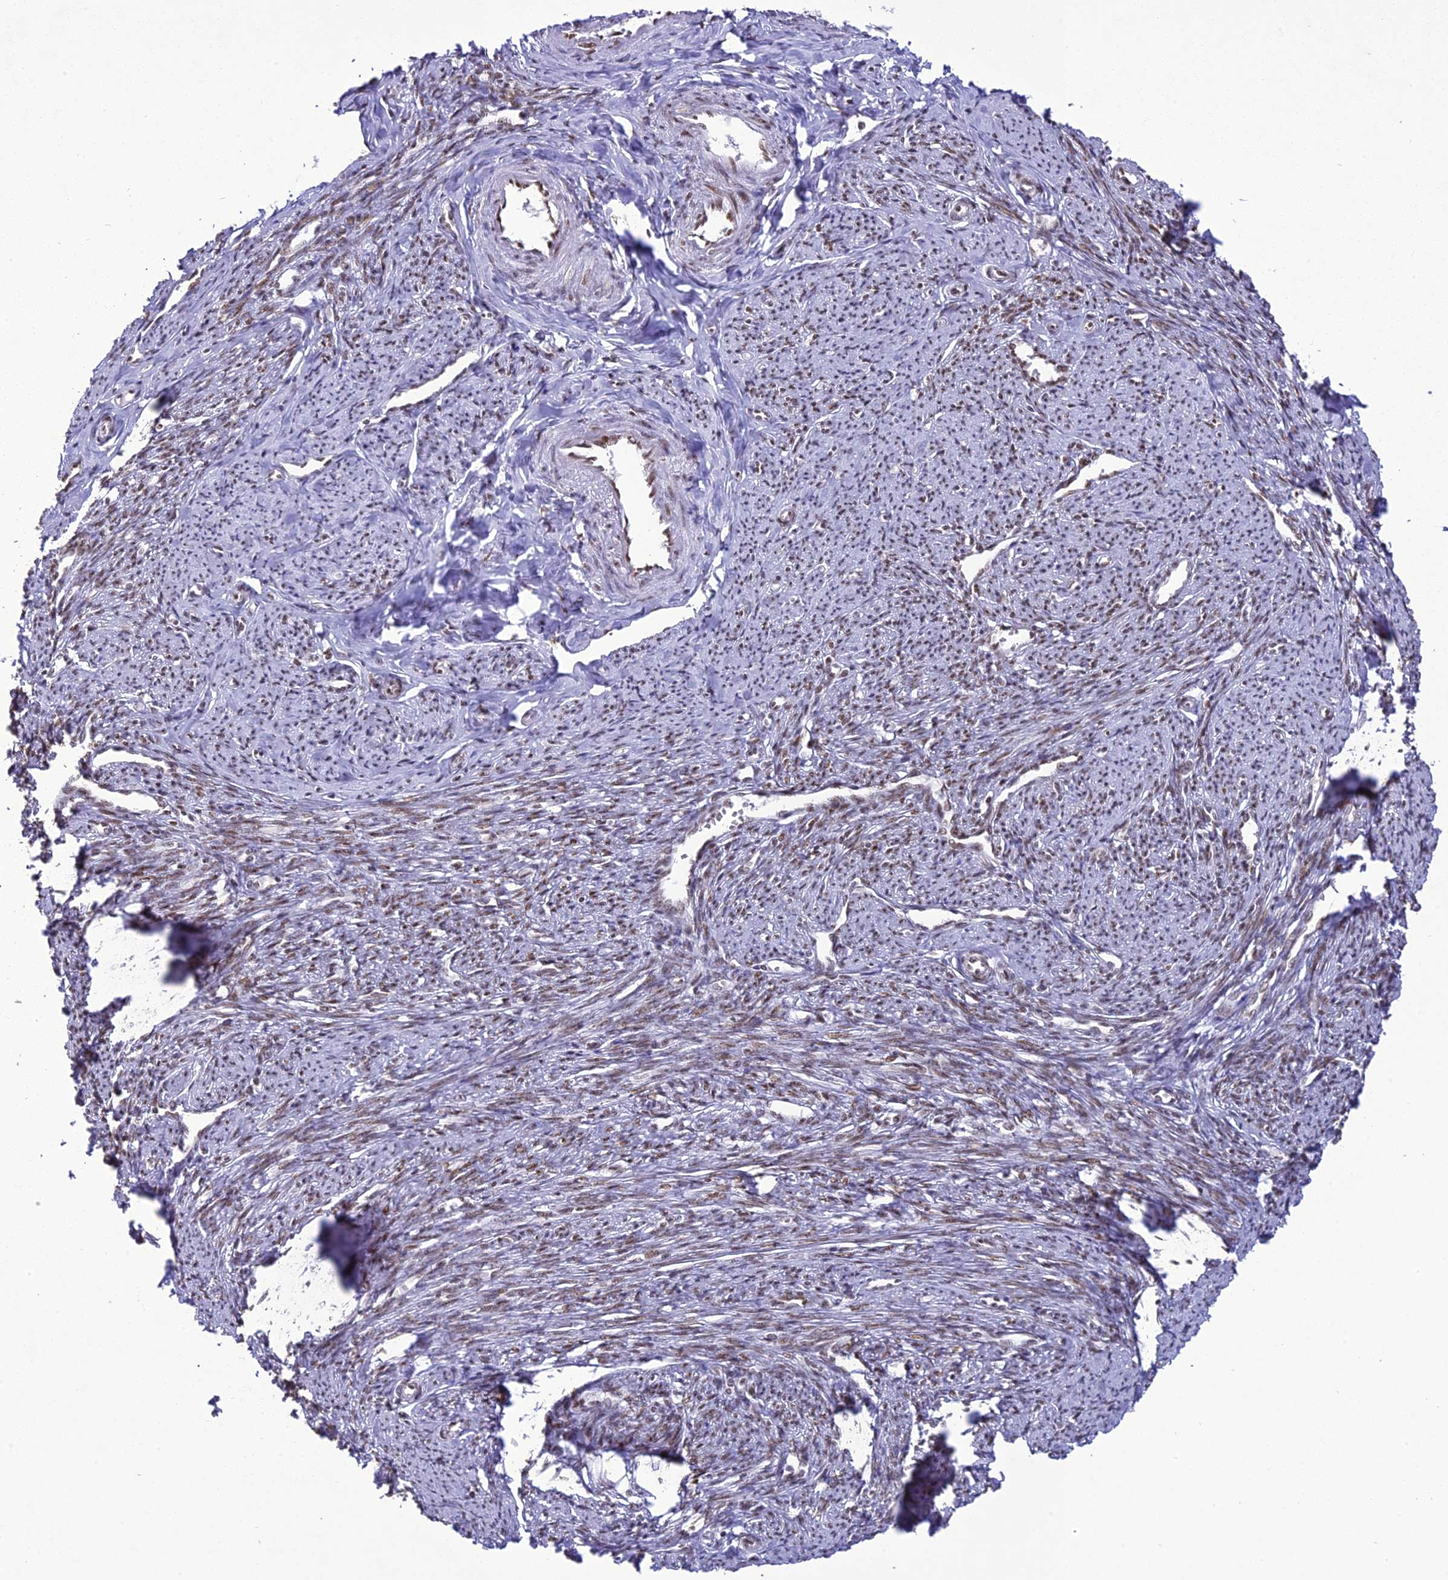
{"staining": {"intensity": "strong", "quantity": "25%-75%", "location": "nuclear"}, "tissue": "smooth muscle", "cell_type": "Smooth muscle cells", "image_type": "normal", "snomed": [{"axis": "morphology", "description": "Normal tissue, NOS"}, {"axis": "topography", "description": "Smooth muscle"}, {"axis": "topography", "description": "Uterus"}], "caption": "A high-resolution histopathology image shows immunohistochemistry staining of normal smooth muscle, which shows strong nuclear staining in approximately 25%-75% of smooth muscle cells.", "gene": "DDX1", "patient": {"sex": "female", "age": 59}}